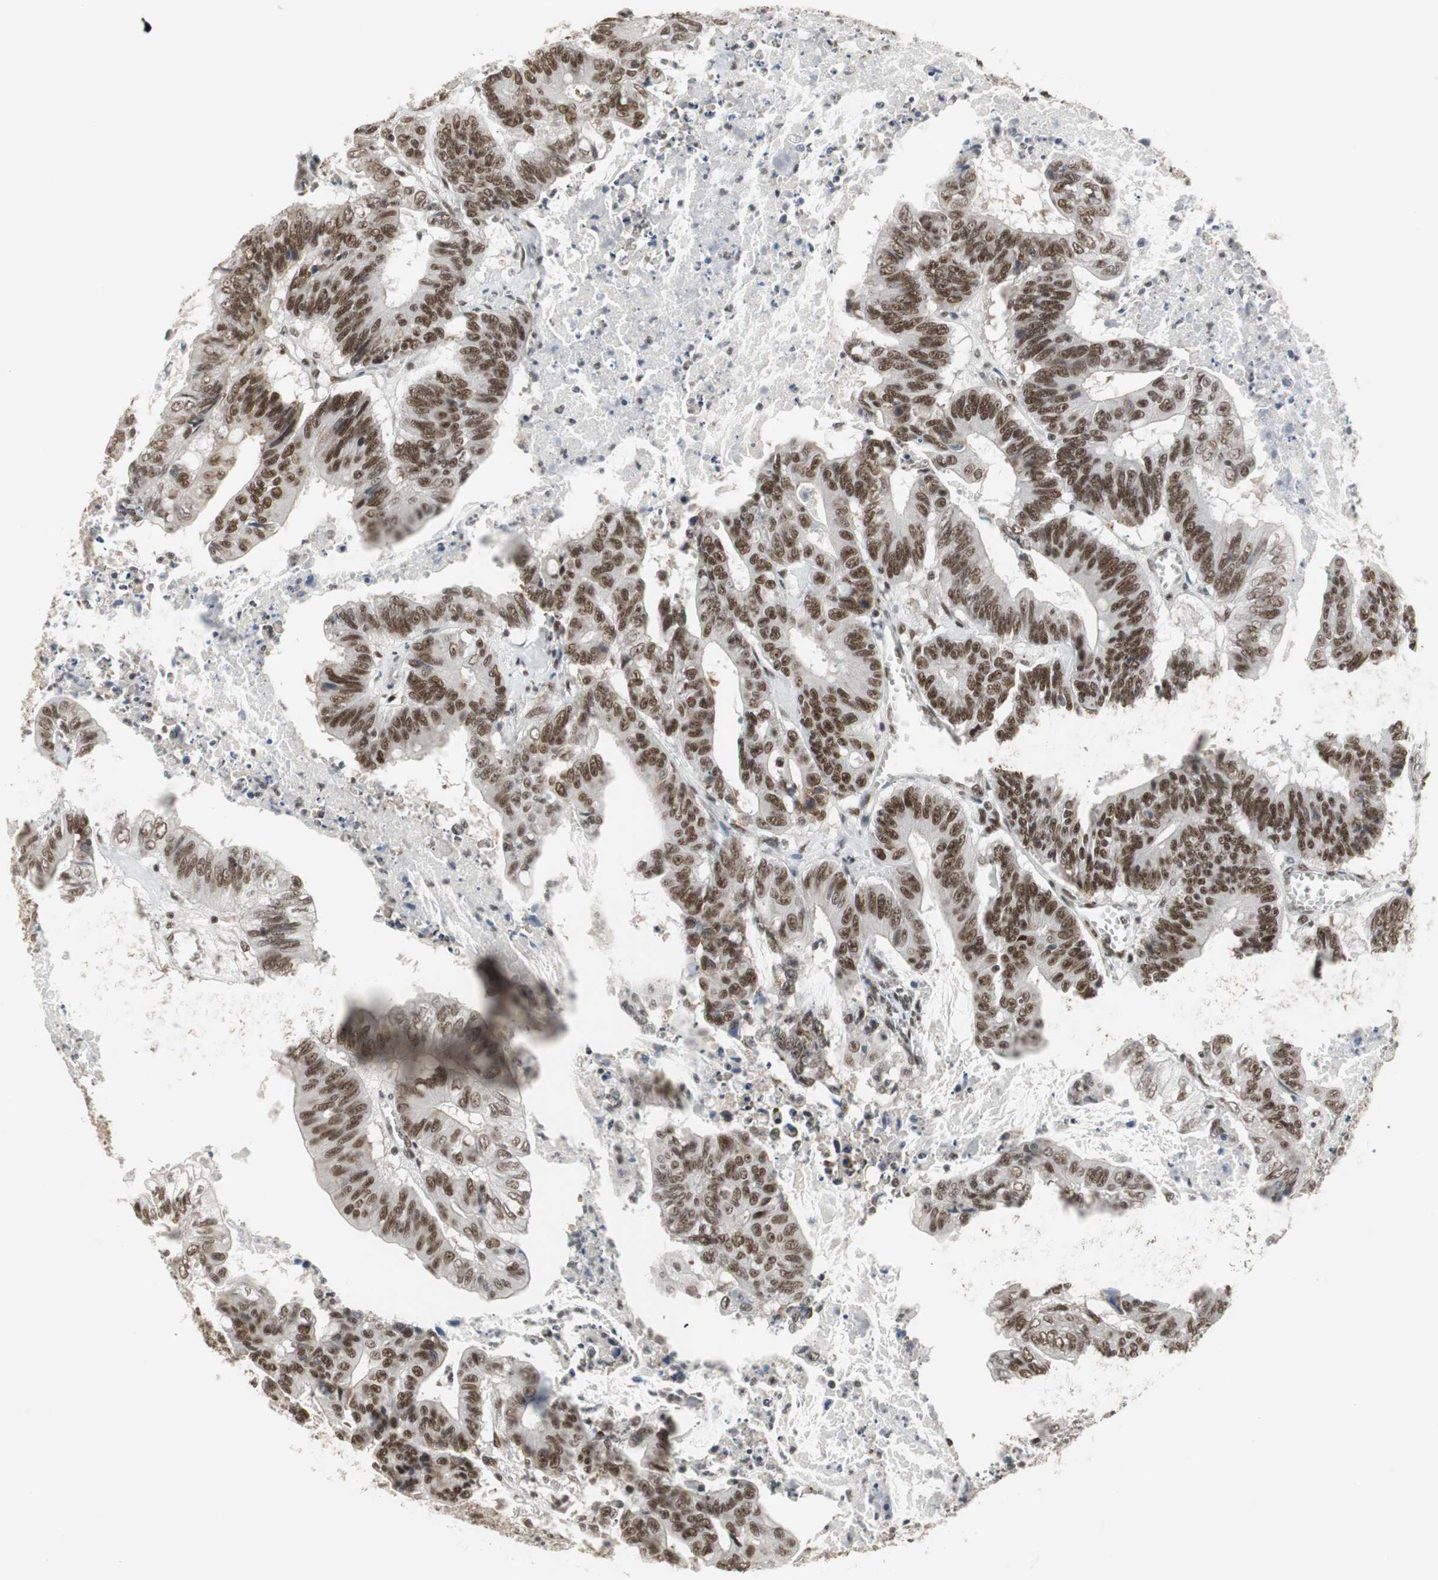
{"staining": {"intensity": "strong", "quantity": ">75%", "location": "nuclear"}, "tissue": "colorectal cancer", "cell_type": "Tumor cells", "image_type": "cancer", "snomed": [{"axis": "morphology", "description": "Adenocarcinoma, NOS"}, {"axis": "topography", "description": "Colon"}], "caption": "Protein expression analysis of colorectal adenocarcinoma exhibits strong nuclear expression in about >75% of tumor cells. Ihc stains the protein in brown and the nuclei are stained blue.", "gene": "RTF1", "patient": {"sex": "male", "age": 45}}